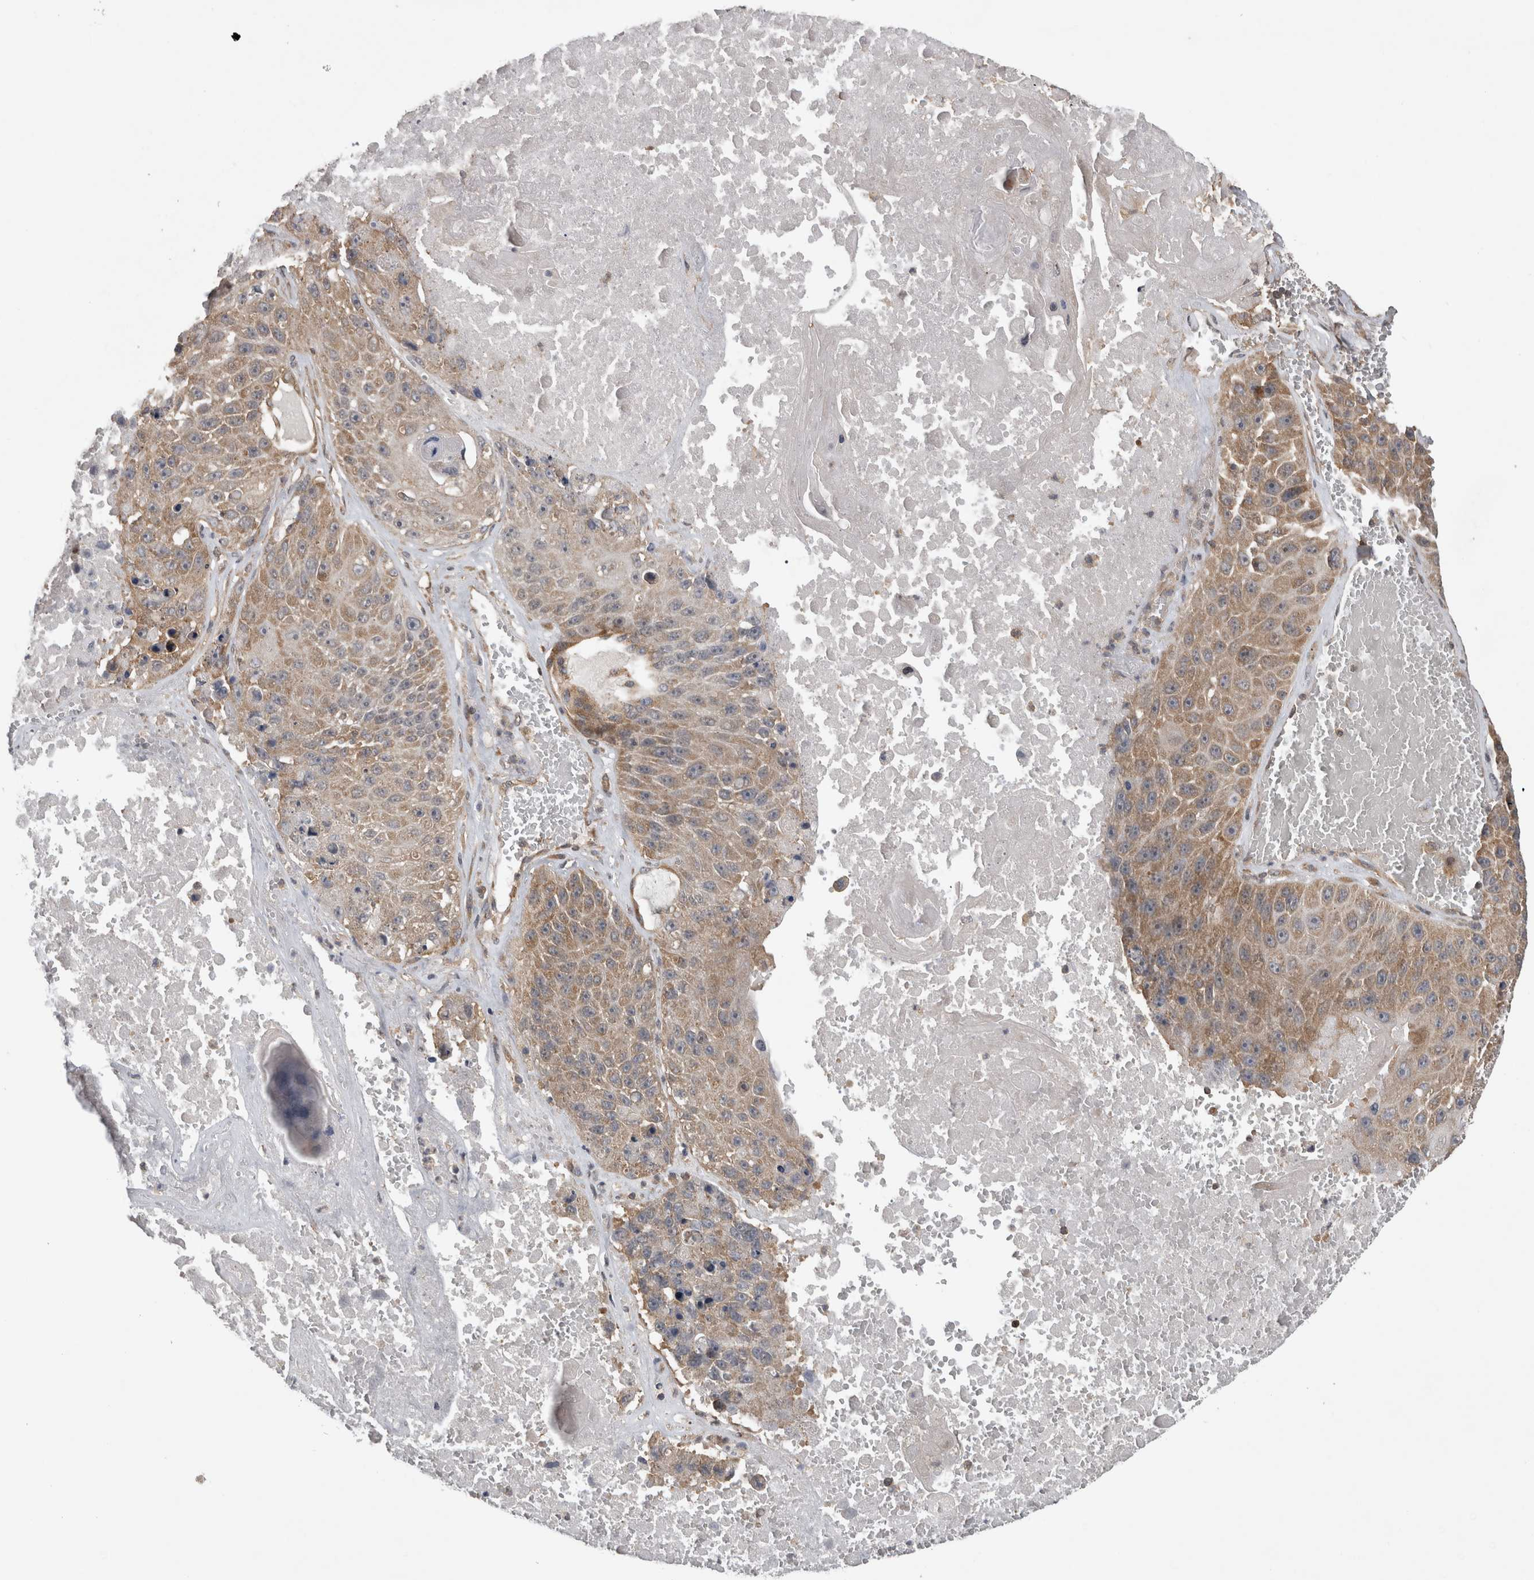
{"staining": {"intensity": "moderate", "quantity": ">75%", "location": "cytoplasmic/membranous"}, "tissue": "lung cancer", "cell_type": "Tumor cells", "image_type": "cancer", "snomed": [{"axis": "morphology", "description": "Squamous cell carcinoma, NOS"}, {"axis": "topography", "description": "Lung"}], "caption": "An image showing moderate cytoplasmic/membranous expression in about >75% of tumor cells in lung cancer (squamous cell carcinoma), as visualized by brown immunohistochemical staining.", "gene": "ATXN2", "patient": {"sex": "male", "age": 61}}